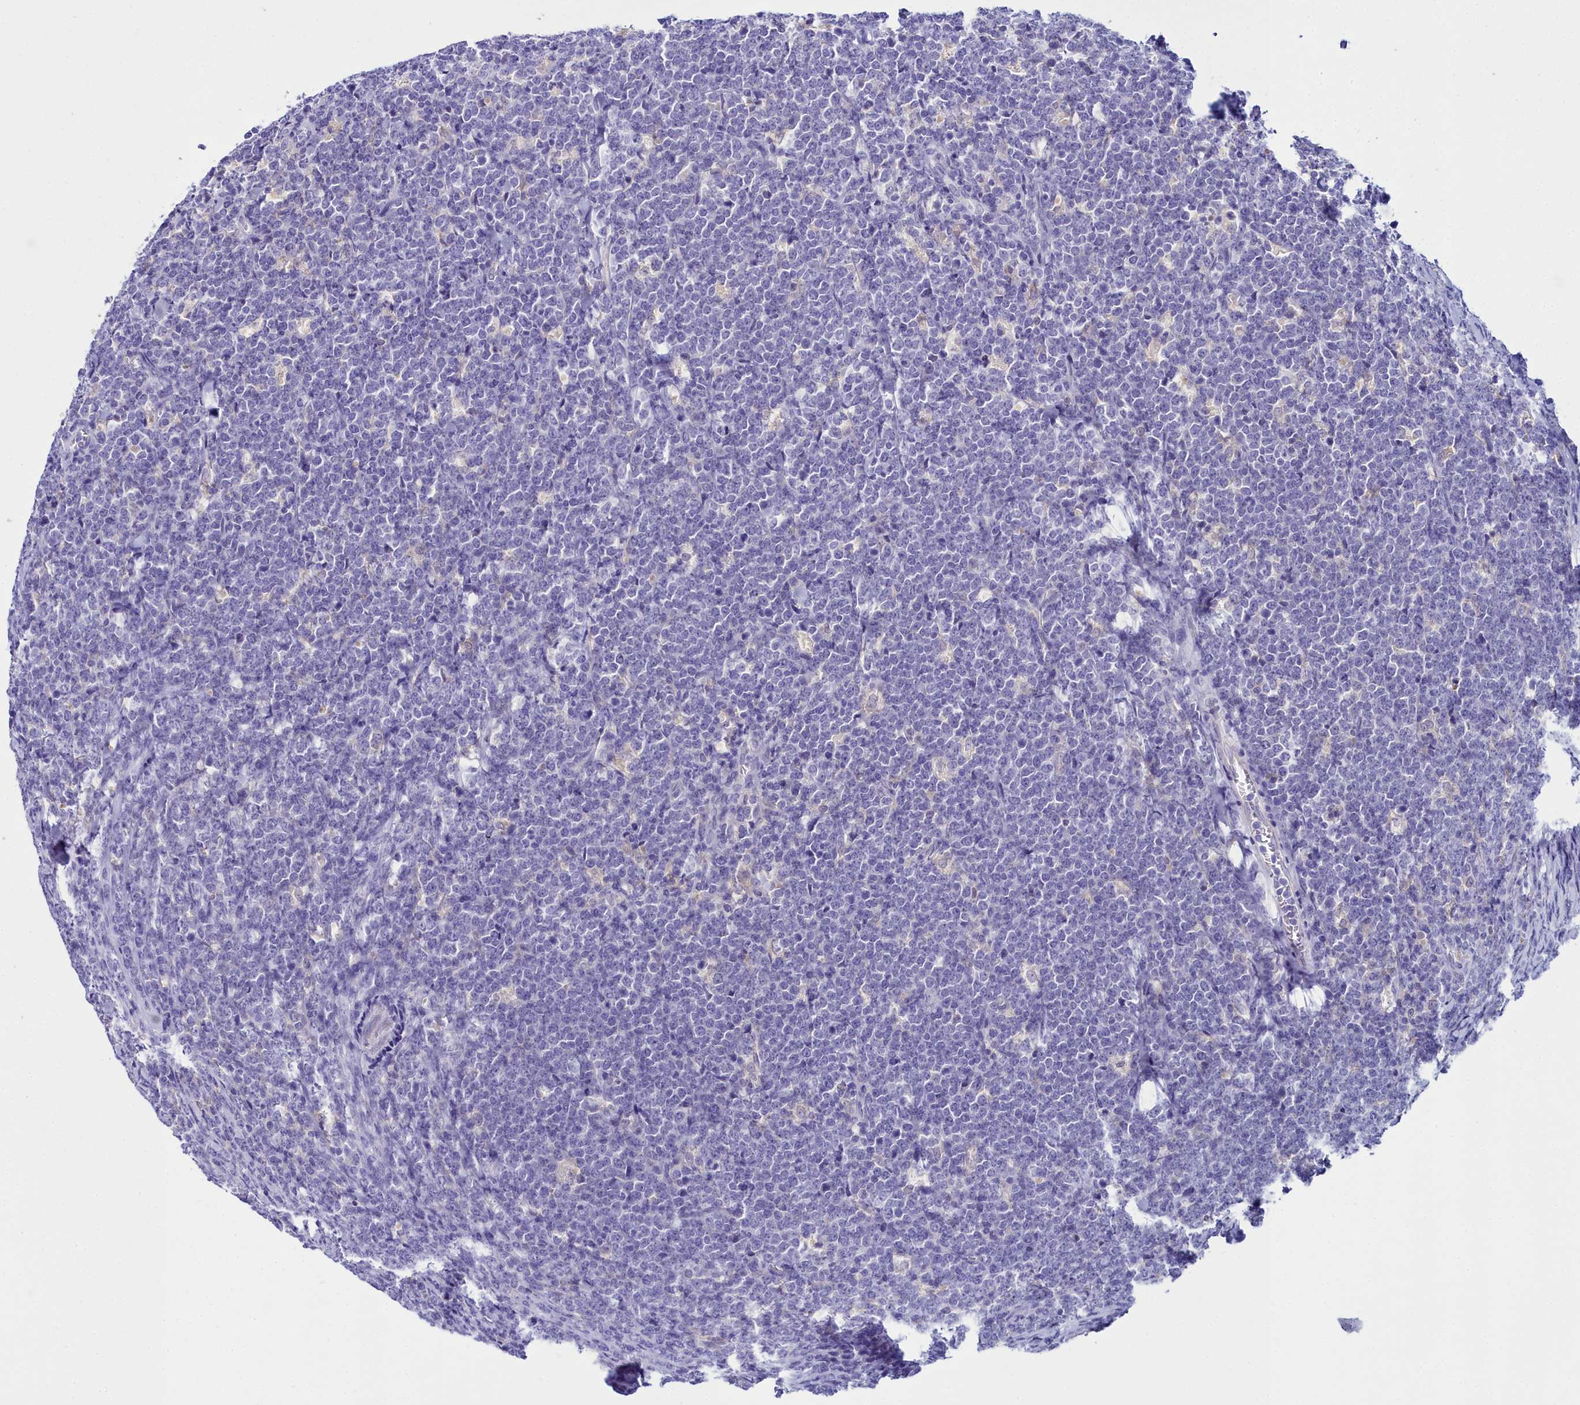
{"staining": {"intensity": "negative", "quantity": "none", "location": "none"}, "tissue": "lymphoma", "cell_type": "Tumor cells", "image_type": "cancer", "snomed": [{"axis": "morphology", "description": "Malignant lymphoma, non-Hodgkin's type, High grade"}, {"axis": "topography", "description": "Small intestine"}], "caption": "Tumor cells are negative for brown protein staining in high-grade malignant lymphoma, non-Hodgkin's type.", "gene": "ELAPOR2", "patient": {"sex": "male", "age": 8}}